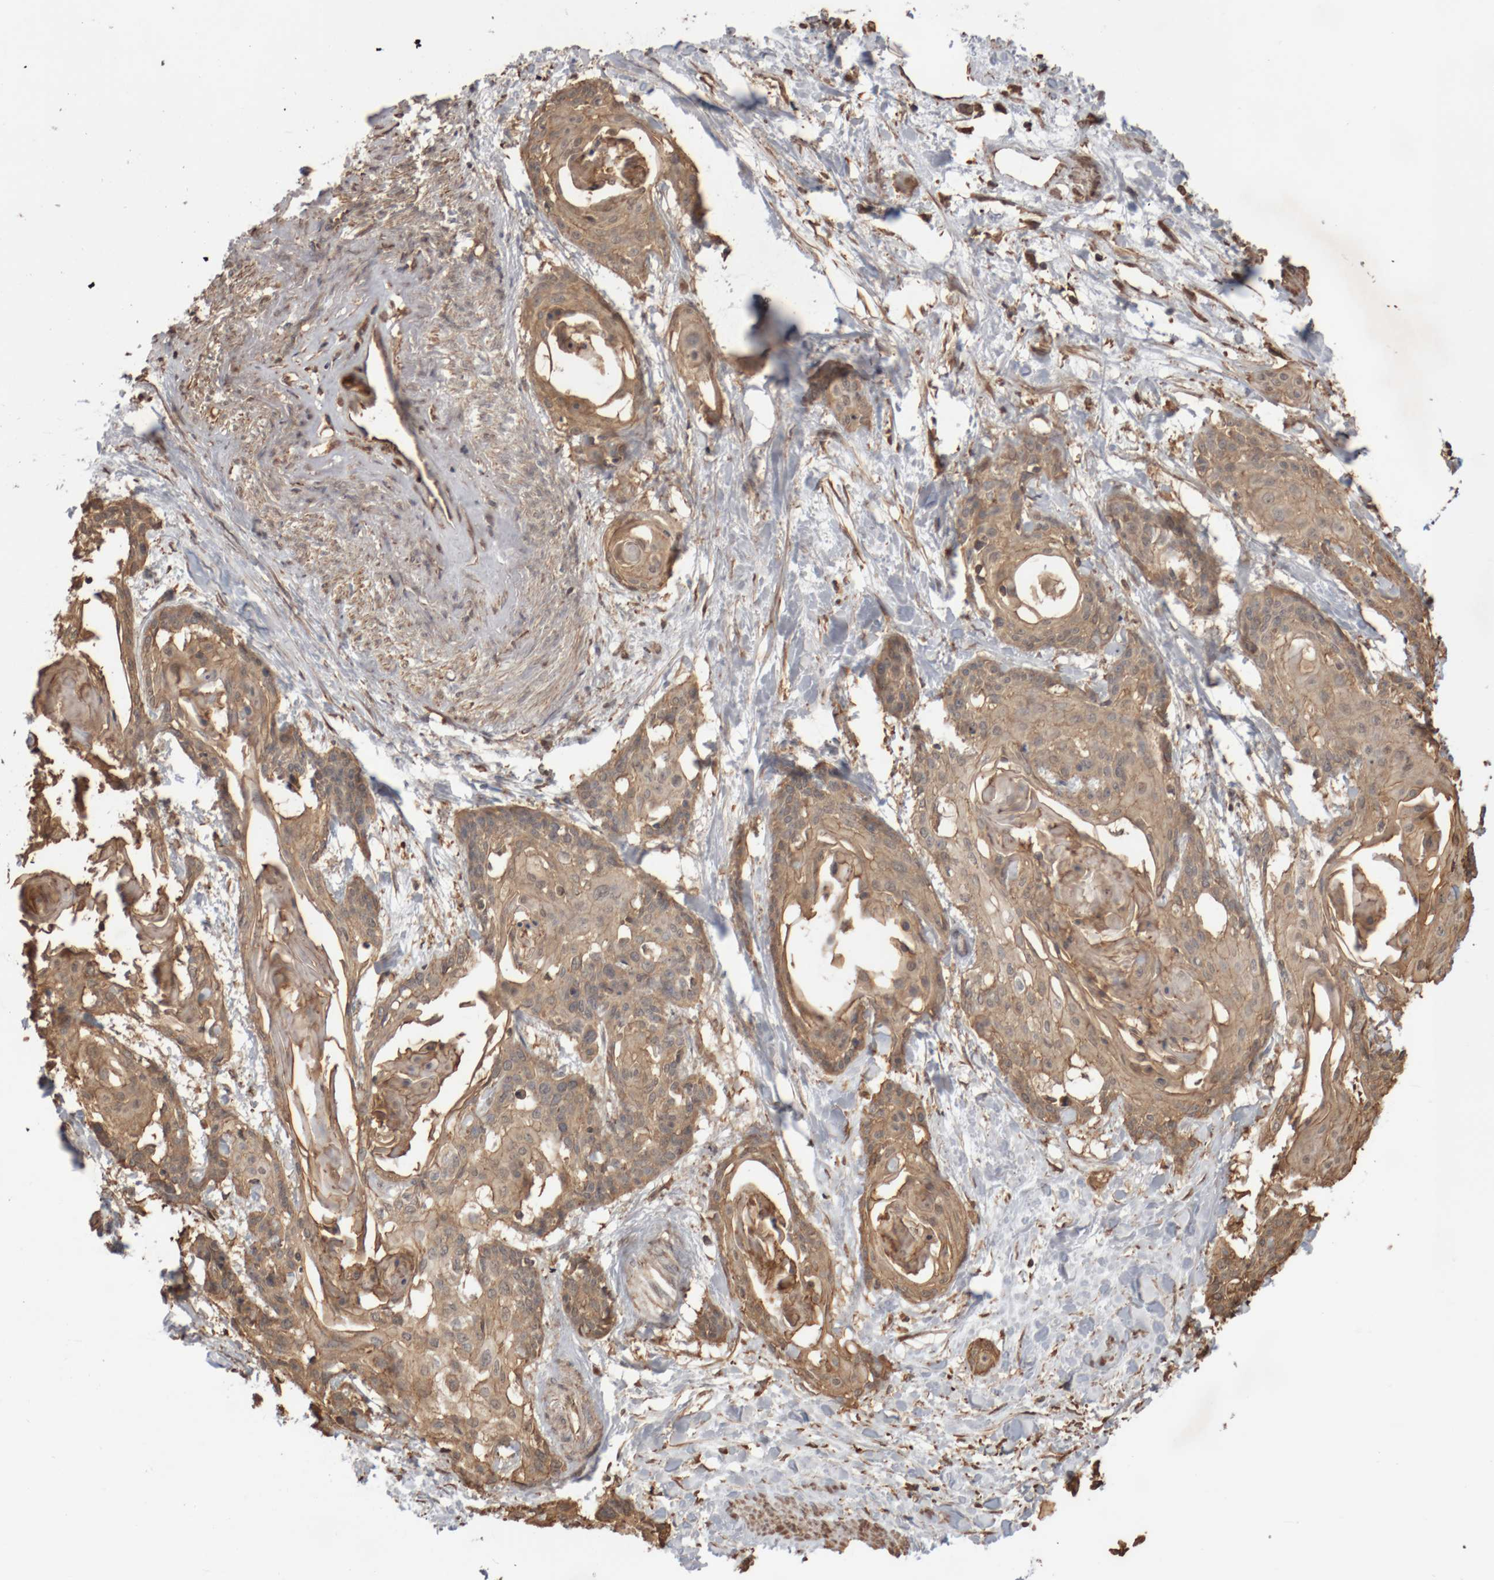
{"staining": {"intensity": "moderate", "quantity": ">75%", "location": "cytoplasmic/membranous"}, "tissue": "cervical cancer", "cell_type": "Tumor cells", "image_type": "cancer", "snomed": [{"axis": "morphology", "description": "Squamous cell carcinoma, NOS"}, {"axis": "topography", "description": "Cervix"}], "caption": "A photomicrograph of human cervical squamous cell carcinoma stained for a protein shows moderate cytoplasmic/membranous brown staining in tumor cells. (Brightfield microscopy of DAB IHC at high magnification).", "gene": "DPH7", "patient": {"sex": "female", "age": 57}}